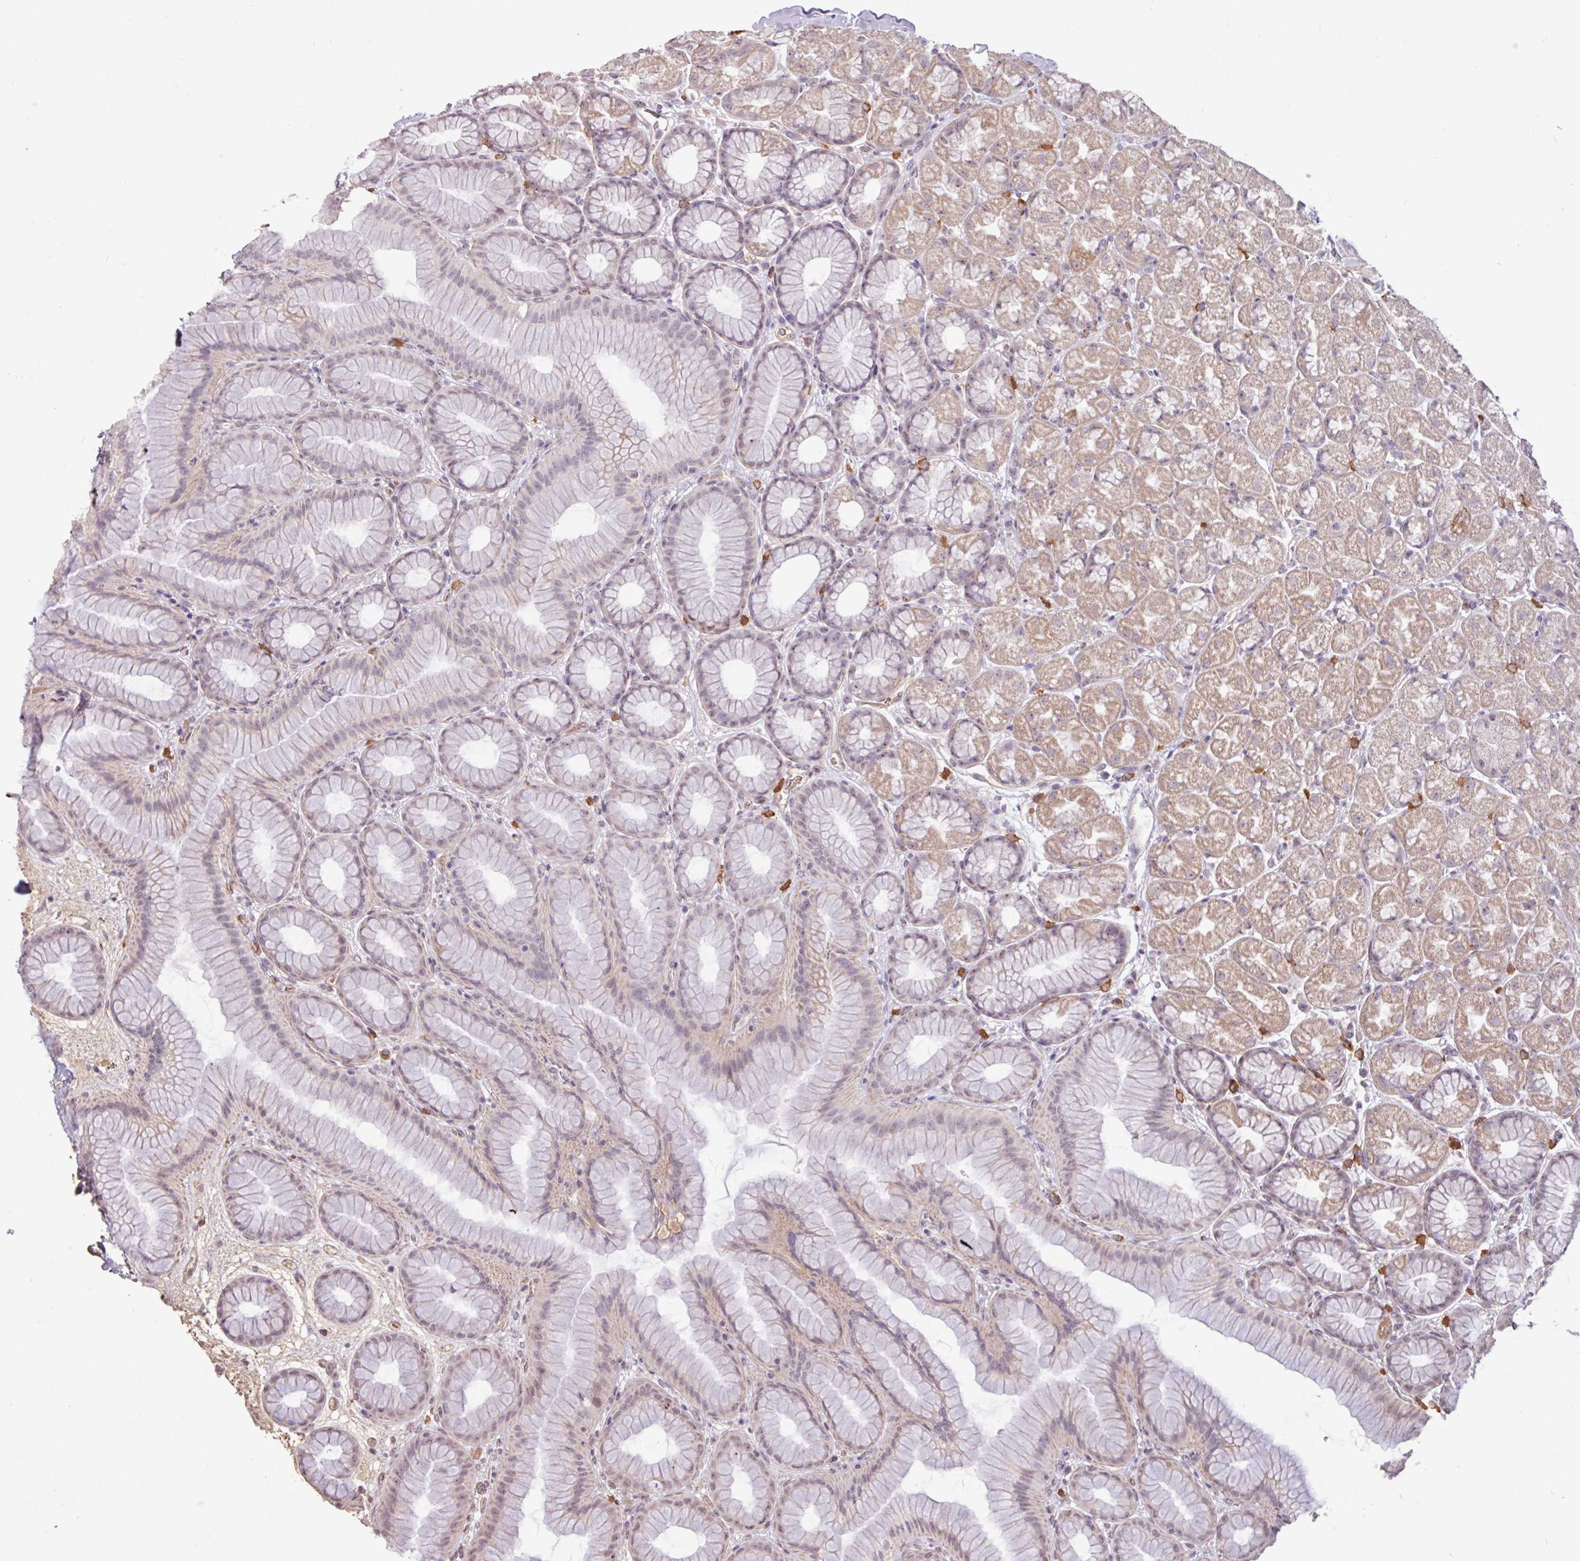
{"staining": {"intensity": "weak", "quantity": "25%-75%", "location": "cytoplasmic/membranous,nuclear"}, "tissue": "stomach", "cell_type": "Glandular cells", "image_type": "normal", "snomed": [{"axis": "morphology", "description": "Normal tissue, NOS"}, {"axis": "topography", "description": "Stomach, lower"}], "caption": "The micrograph demonstrates staining of normal stomach, revealing weak cytoplasmic/membranous,nuclear protein staining (brown color) within glandular cells. (Brightfield microscopy of DAB IHC at high magnification).", "gene": "L3MBTL3", "patient": {"sex": "male", "age": 67}}